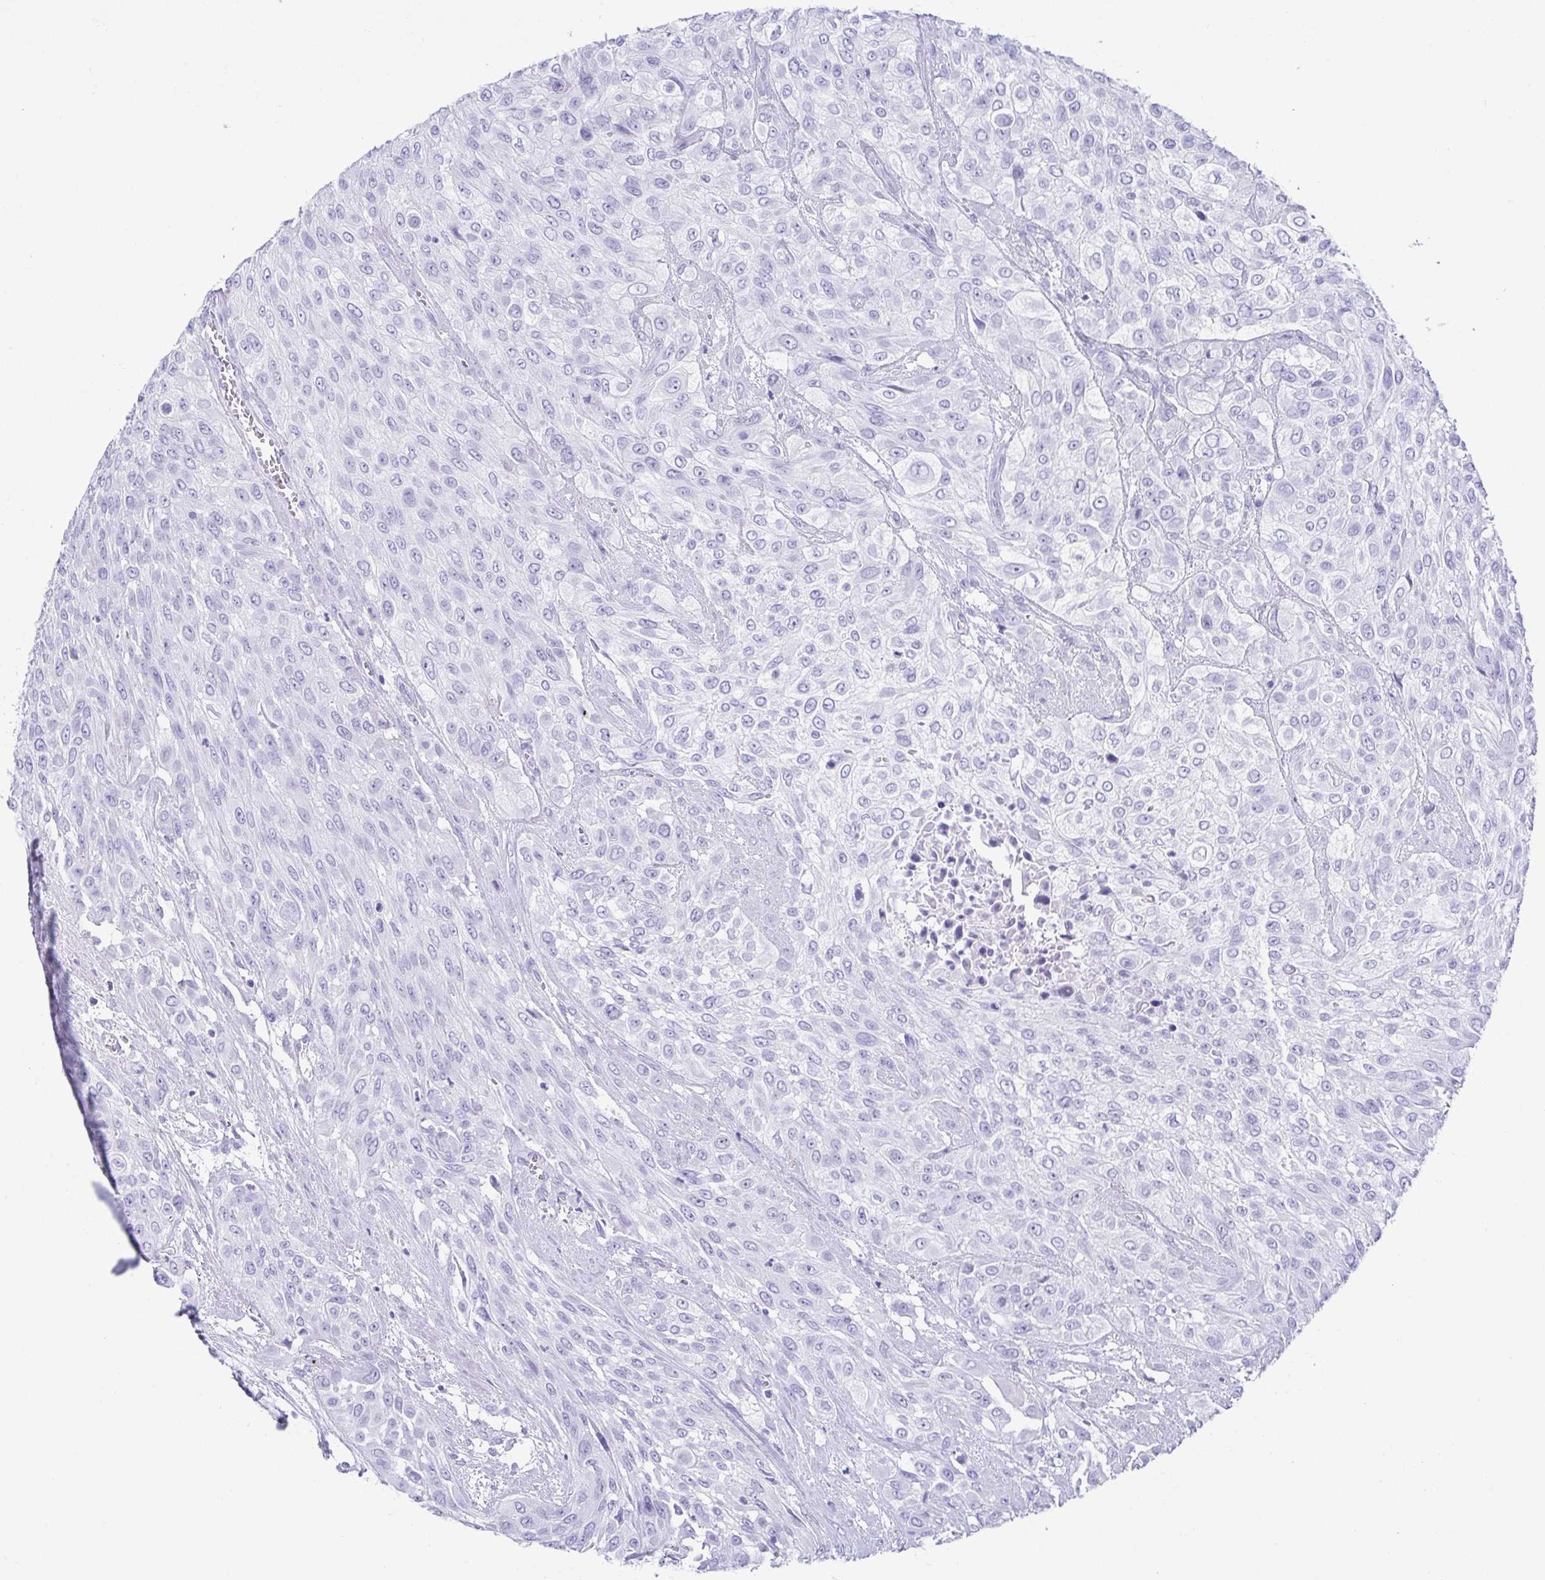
{"staining": {"intensity": "negative", "quantity": "none", "location": "none"}, "tissue": "urothelial cancer", "cell_type": "Tumor cells", "image_type": "cancer", "snomed": [{"axis": "morphology", "description": "Urothelial carcinoma, High grade"}, {"axis": "topography", "description": "Urinary bladder"}], "caption": "Tumor cells are negative for protein expression in human urothelial carcinoma (high-grade).", "gene": "CD164L2", "patient": {"sex": "male", "age": 57}}